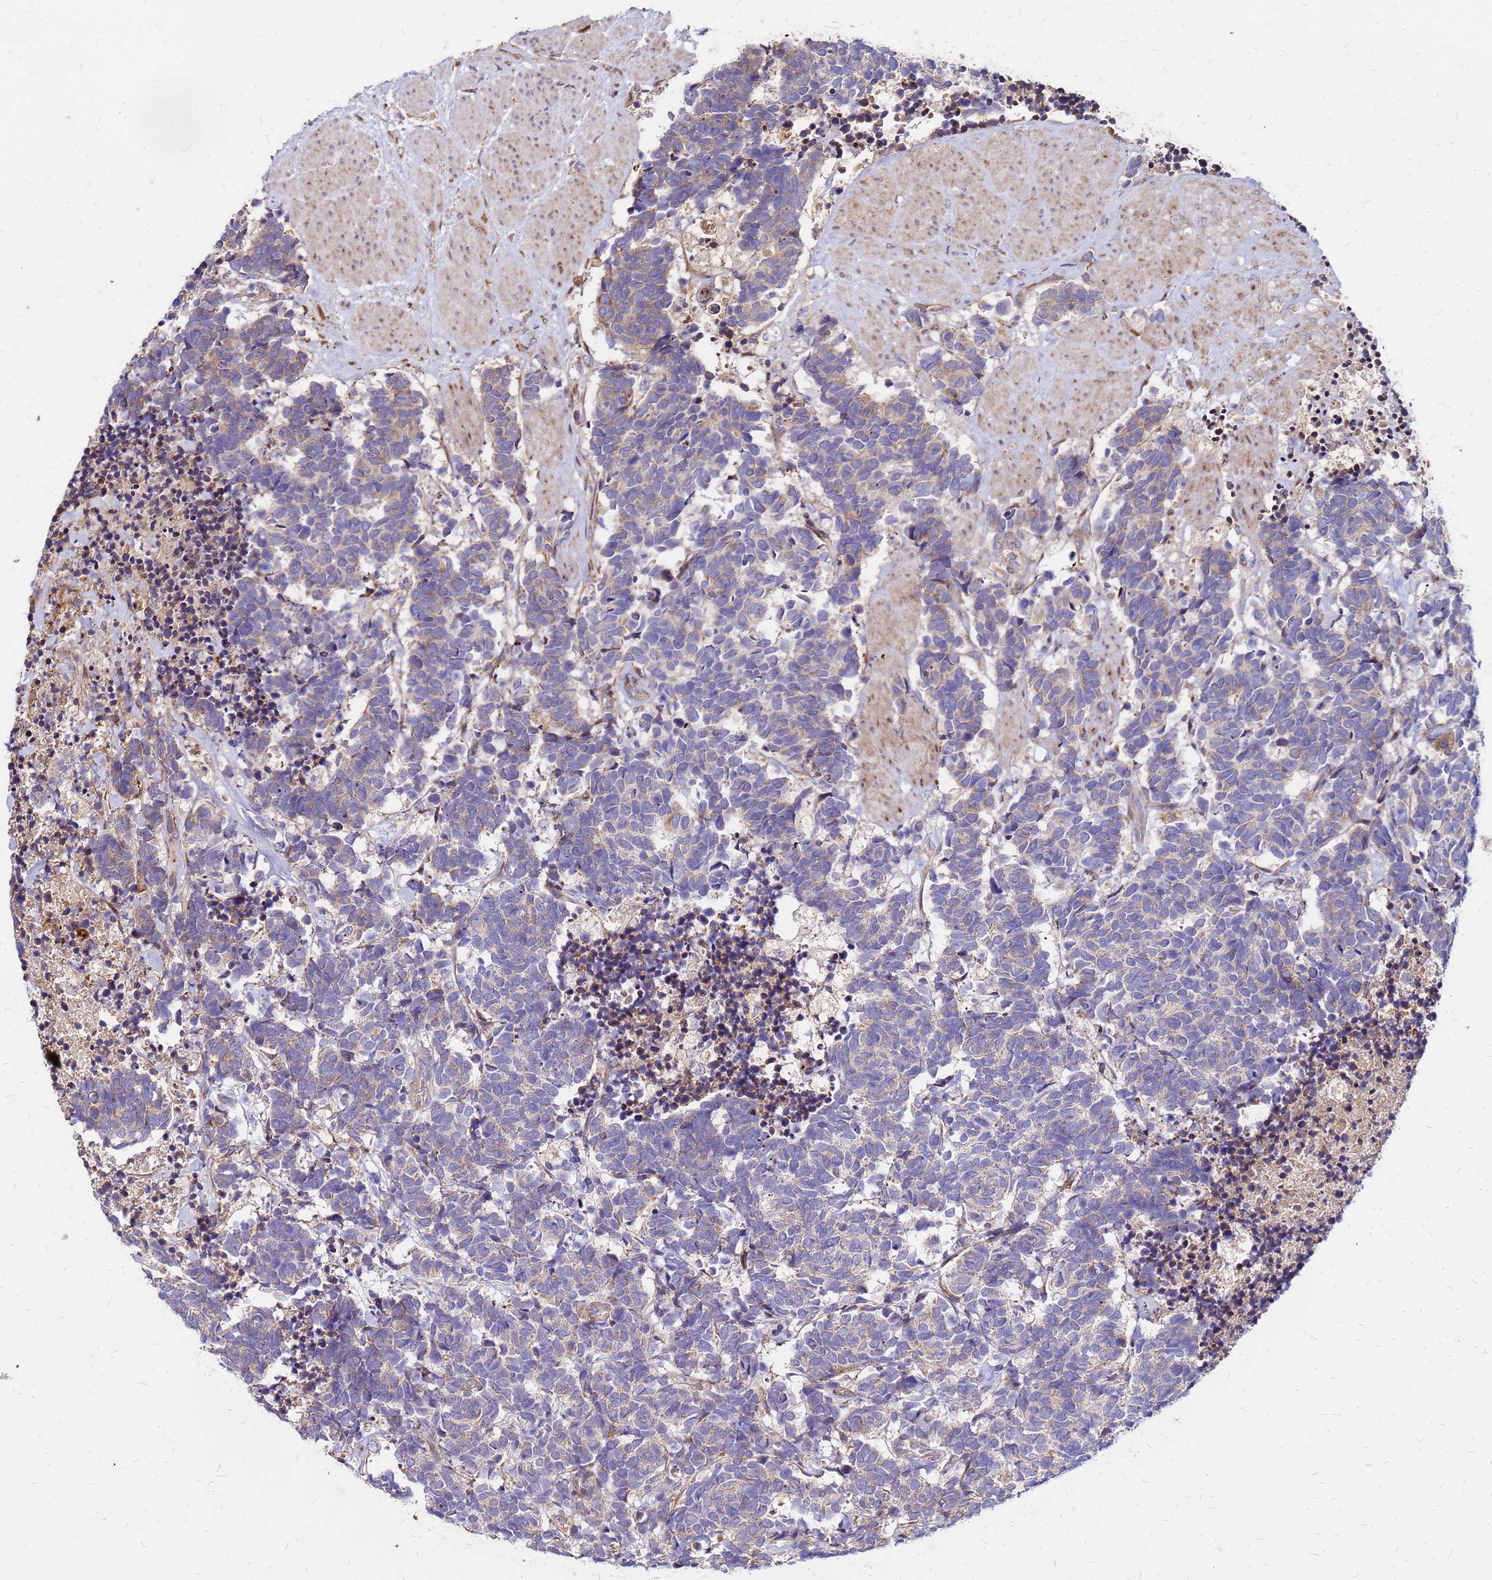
{"staining": {"intensity": "weak", "quantity": "25%-75%", "location": "cytoplasmic/membranous"}, "tissue": "carcinoid", "cell_type": "Tumor cells", "image_type": "cancer", "snomed": [{"axis": "morphology", "description": "Carcinoma, NOS"}, {"axis": "morphology", "description": "Carcinoid, malignant, NOS"}, {"axis": "topography", "description": "Prostate"}], "caption": "Carcinoid stained for a protein displays weak cytoplasmic/membranous positivity in tumor cells.", "gene": "VMO1", "patient": {"sex": "male", "age": 57}}